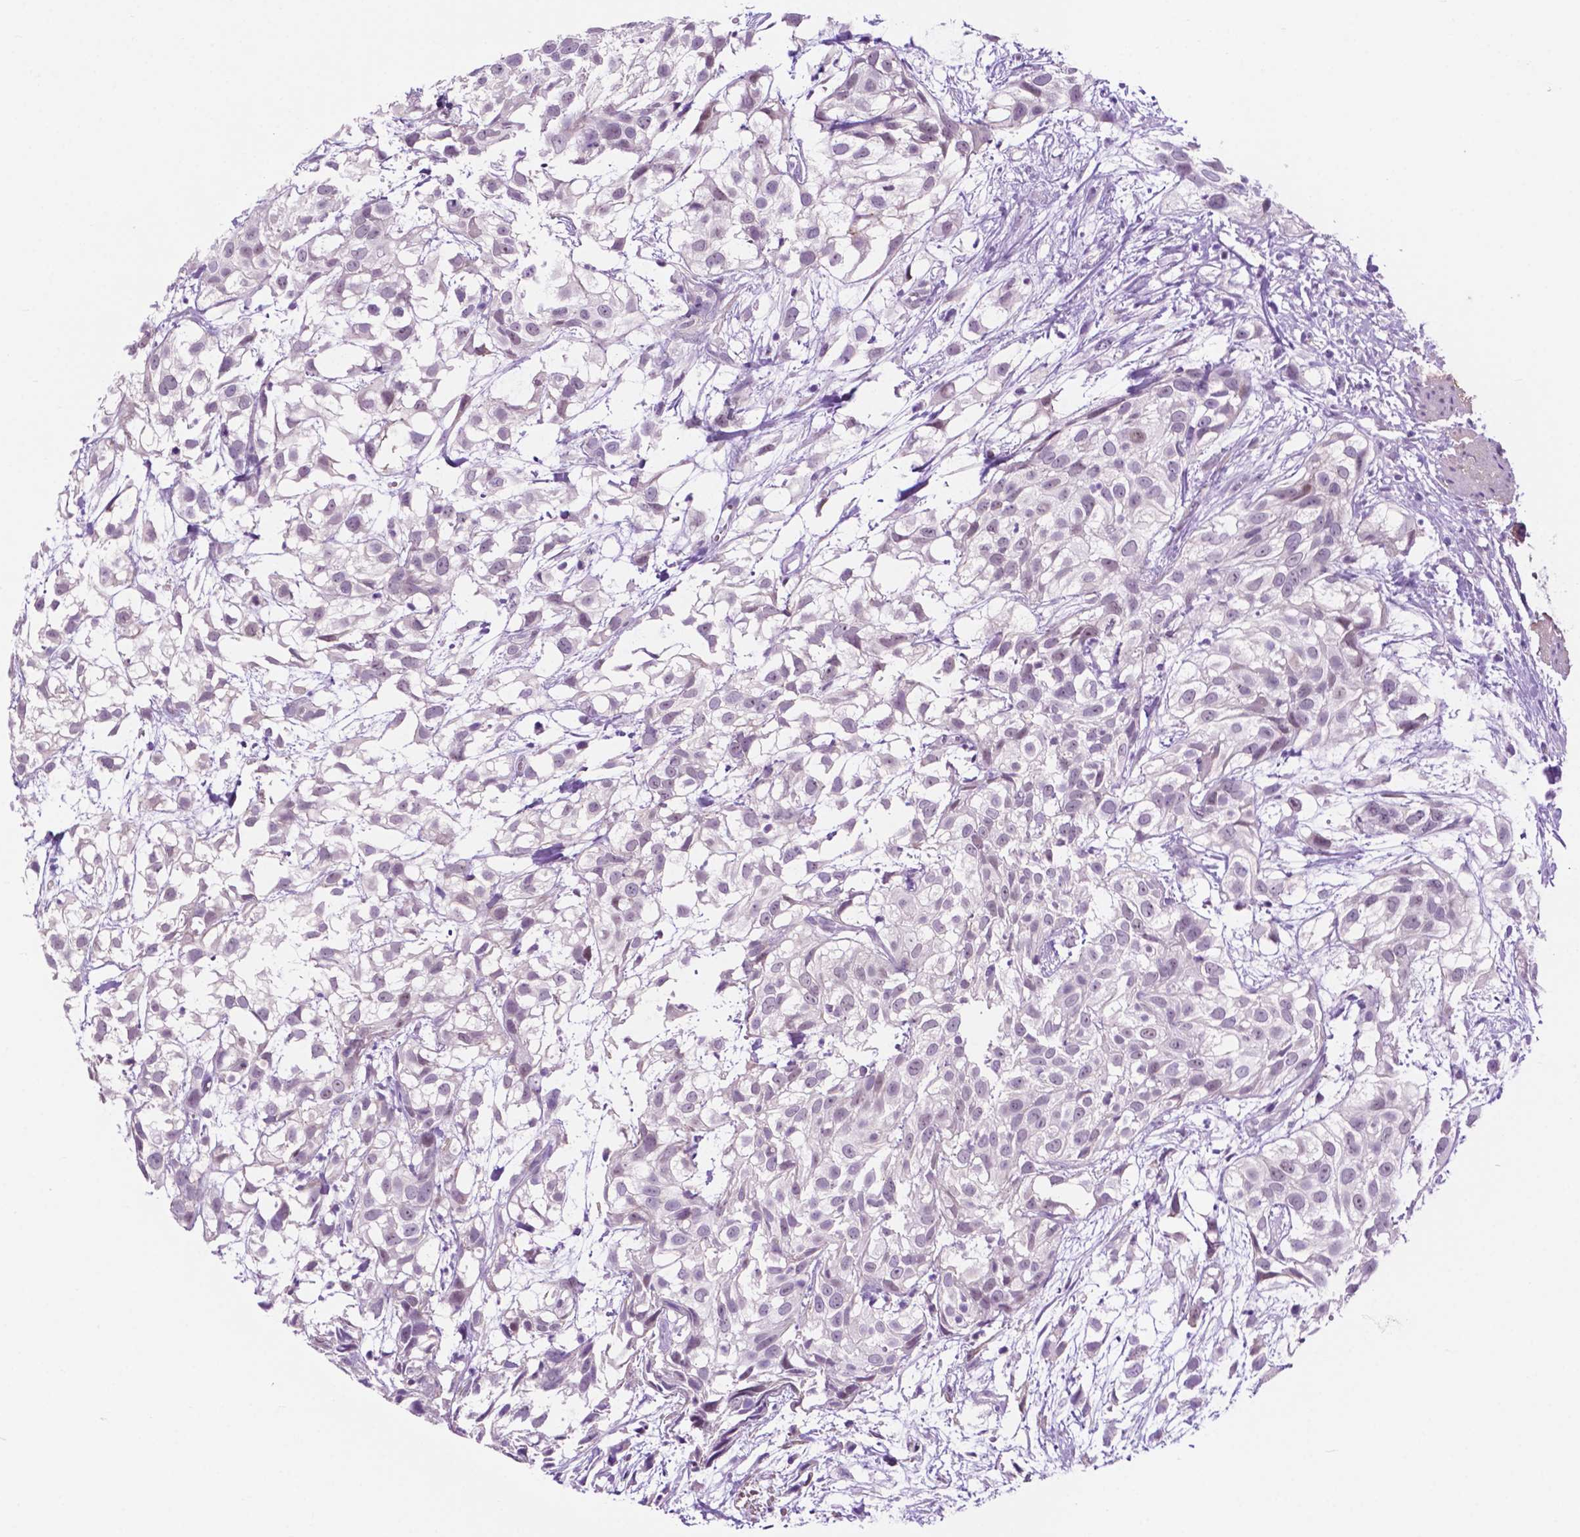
{"staining": {"intensity": "negative", "quantity": "none", "location": "none"}, "tissue": "urothelial cancer", "cell_type": "Tumor cells", "image_type": "cancer", "snomed": [{"axis": "morphology", "description": "Urothelial carcinoma, High grade"}, {"axis": "topography", "description": "Urinary bladder"}], "caption": "Immunohistochemical staining of human high-grade urothelial carcinoma exhibits no significant staining in tumor cells. (Immunohistochemistry (ihc), brightfield microscopy, high magnification).", "gene": "ACY3", "patient": {"sex": "male", "age": 56}}